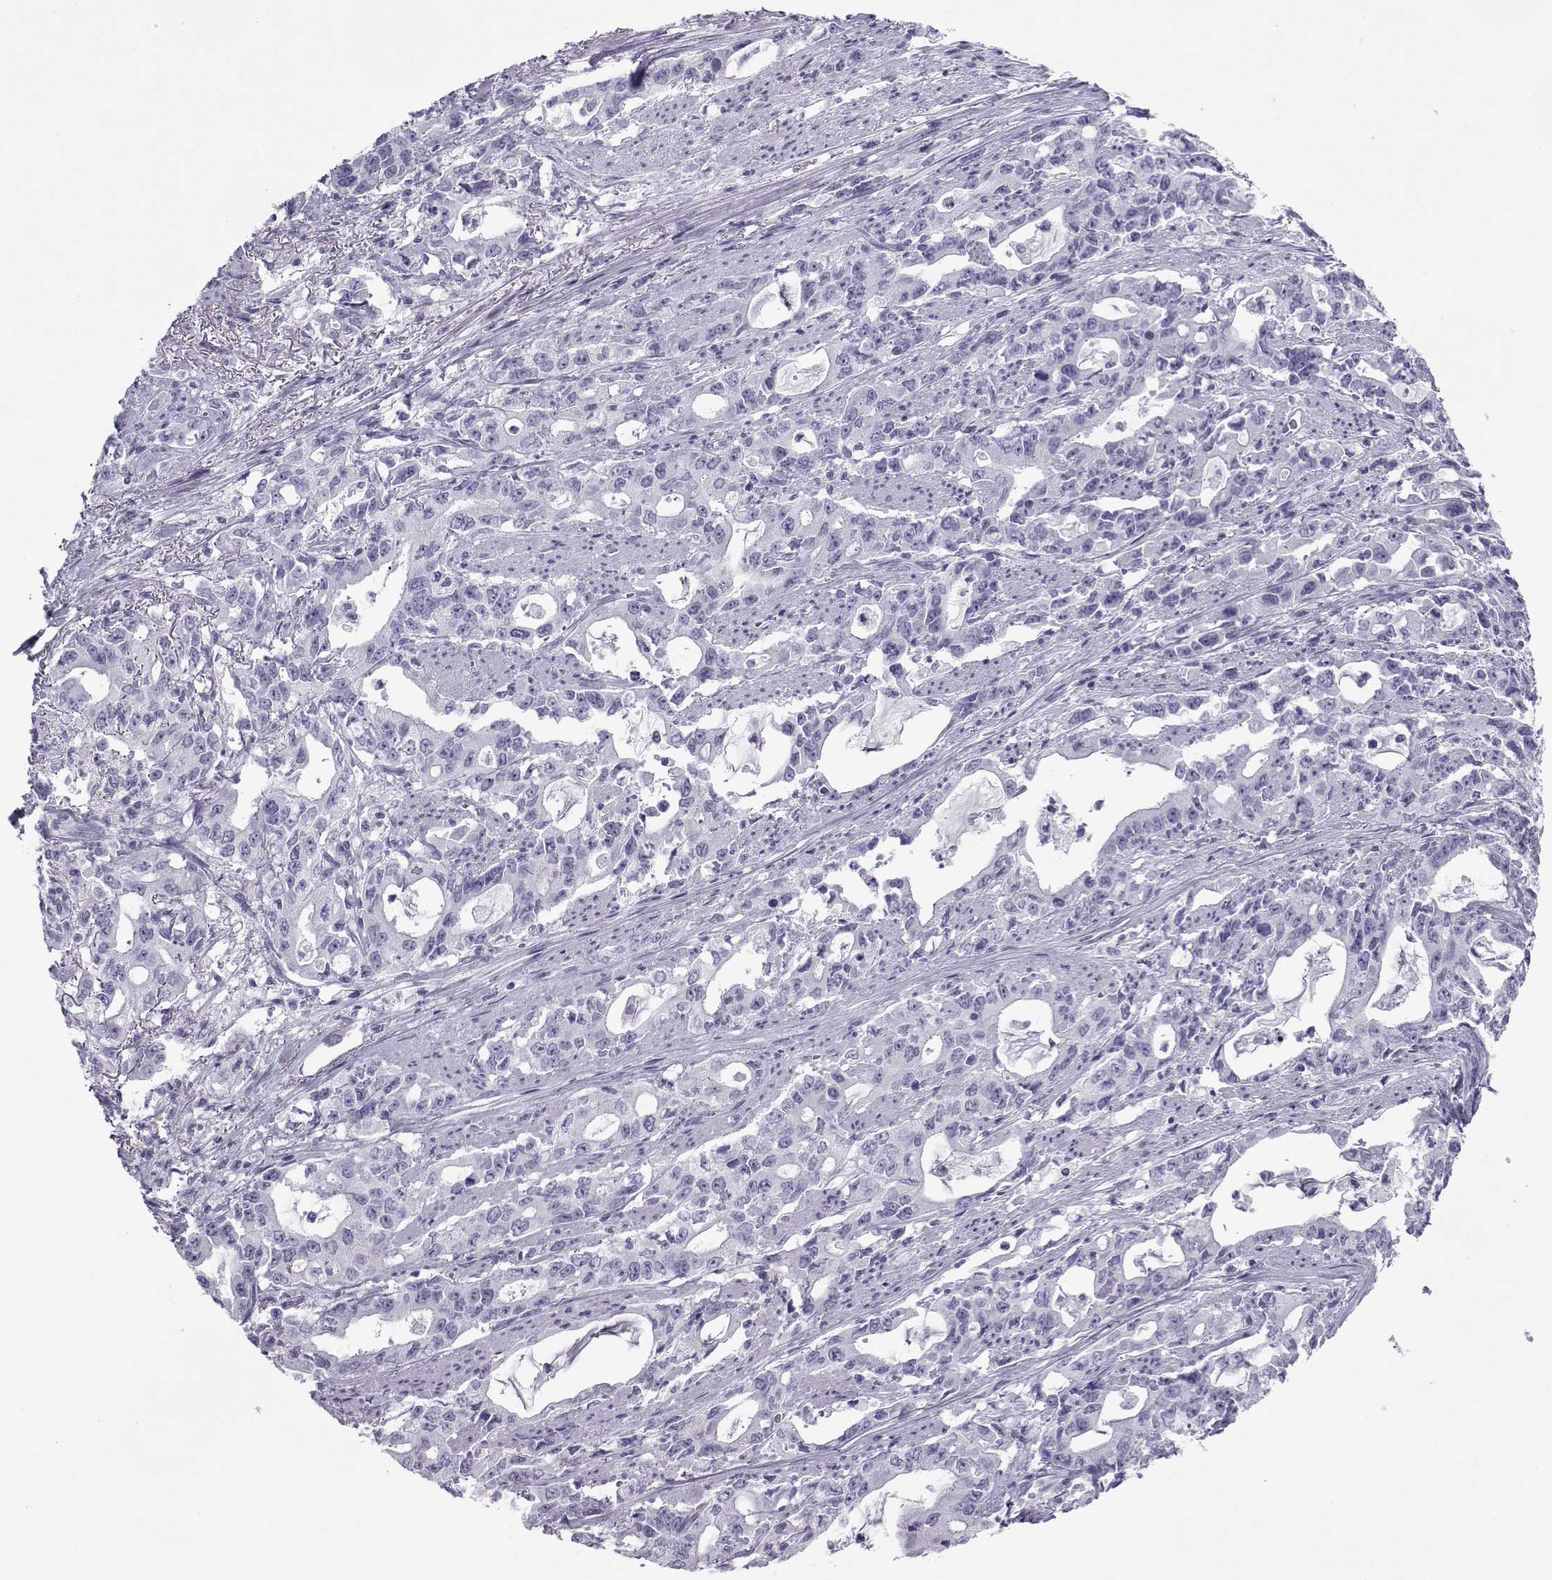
{"staining": {"intensity": "negative", "quantity": "none", "location": "none"}, "tissue": "stomach cancer", "cell_type": "Tumor cells", "image_type": "cancer", "snomed": [{"axis": "morphology", "description": "Adenocarcinoma, NOS"}, {"axis": "topography", "description": "Stomach, upper"}], "caption": "Tumor cells show no significant staining in stomach cancer. (Brightfield microscopy of DAB immunohistochemistry at high magnification).", "gene": "SST", "patient": {"sex": "male", "age": 85}}